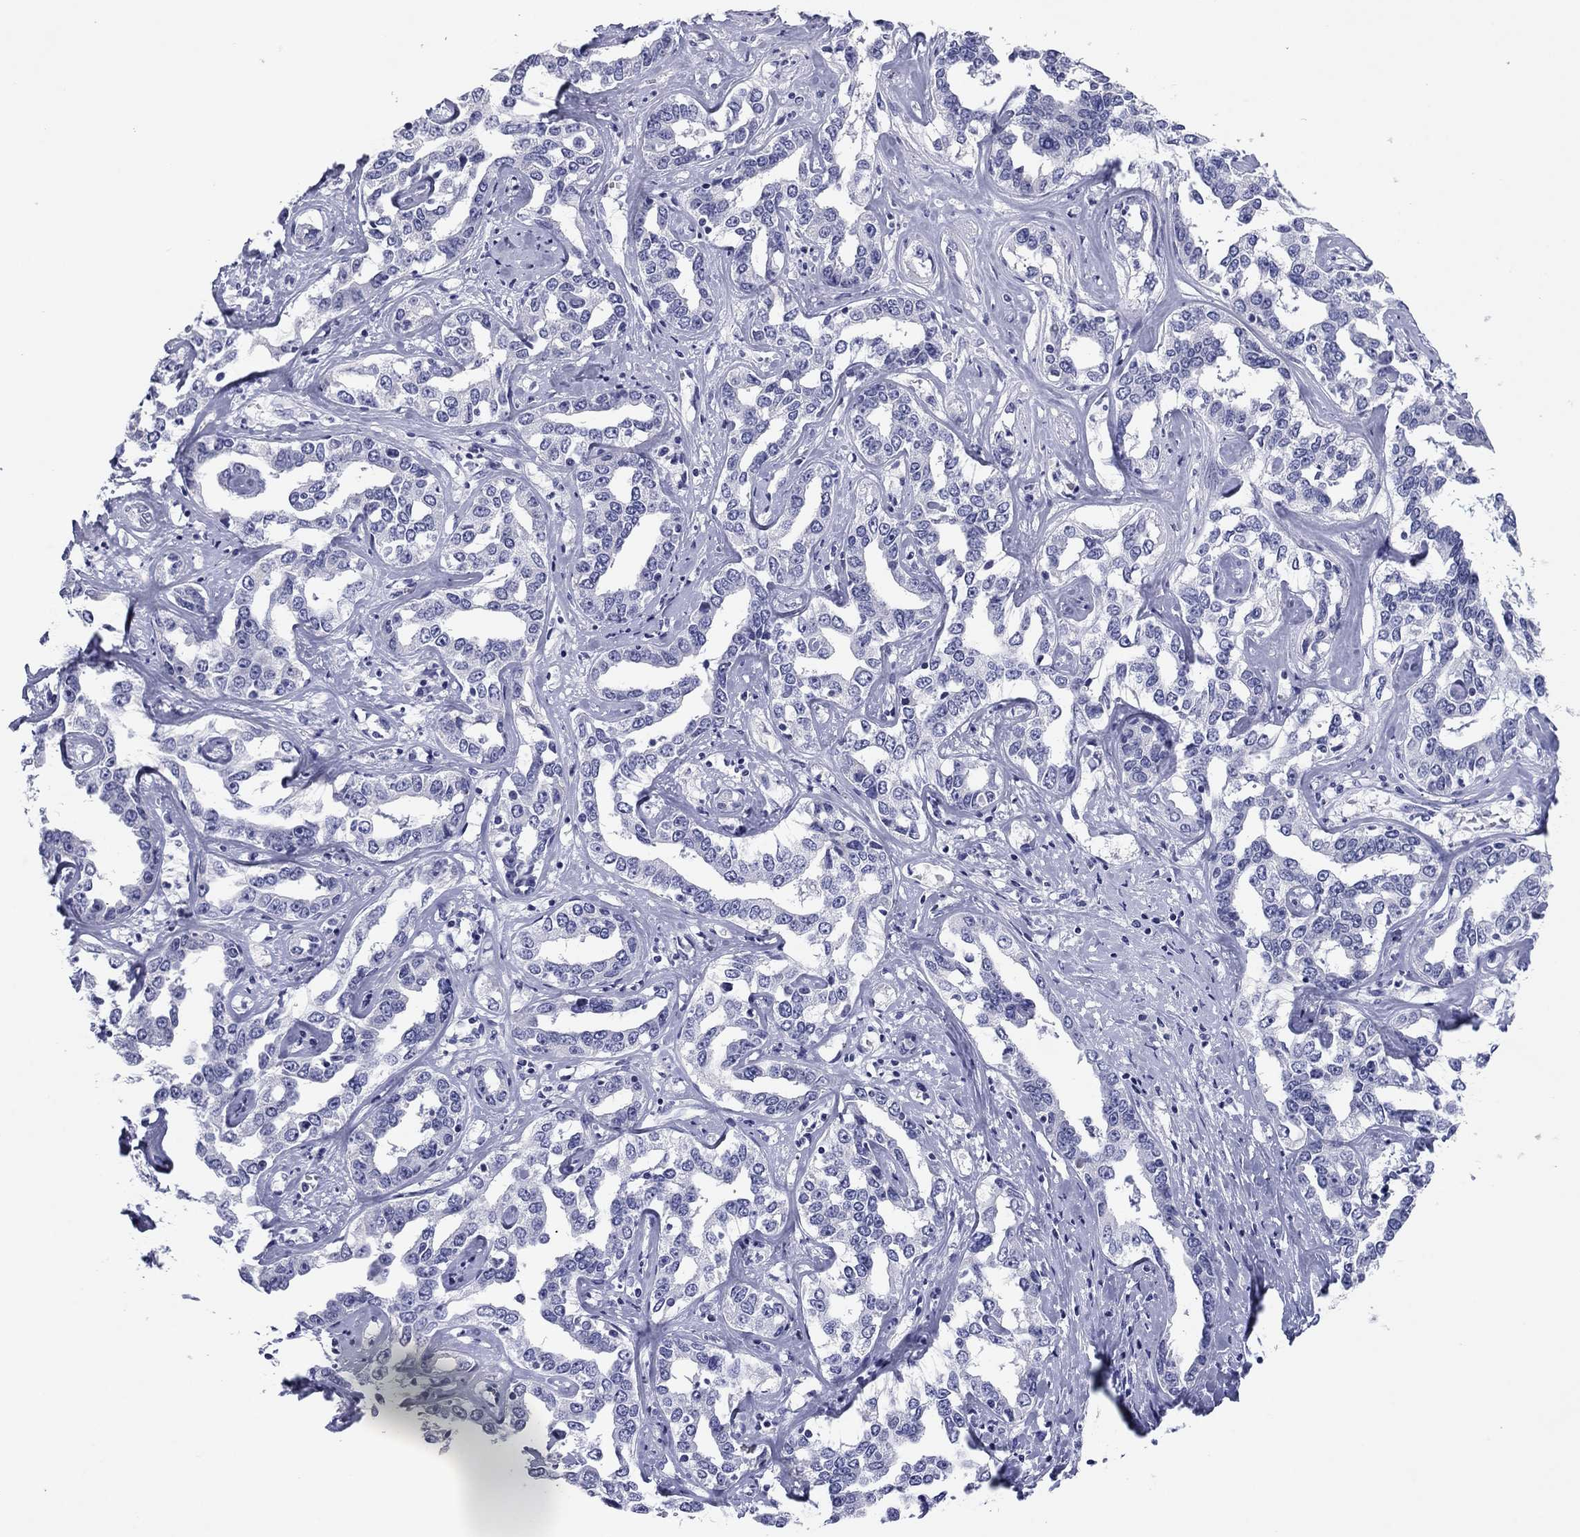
{"staining": {"intensity": "negative", "quantity": "none", "location": "none"}, "tissue": "liver cancer", "cell_type": "Tumor cells", "image_type": "cancer", "snomed": [{"axis": "morphology", "description": "Cholangiocarcinoma"}, {"axis": "topography", "description": "Liver"}], "caption": "Immunohistochemistry (IHC) of human liver cancer demonstrates no positivity in tumor cells.", "gene": "KCNH1", "patient": {"sex": "male", "age": 59}}